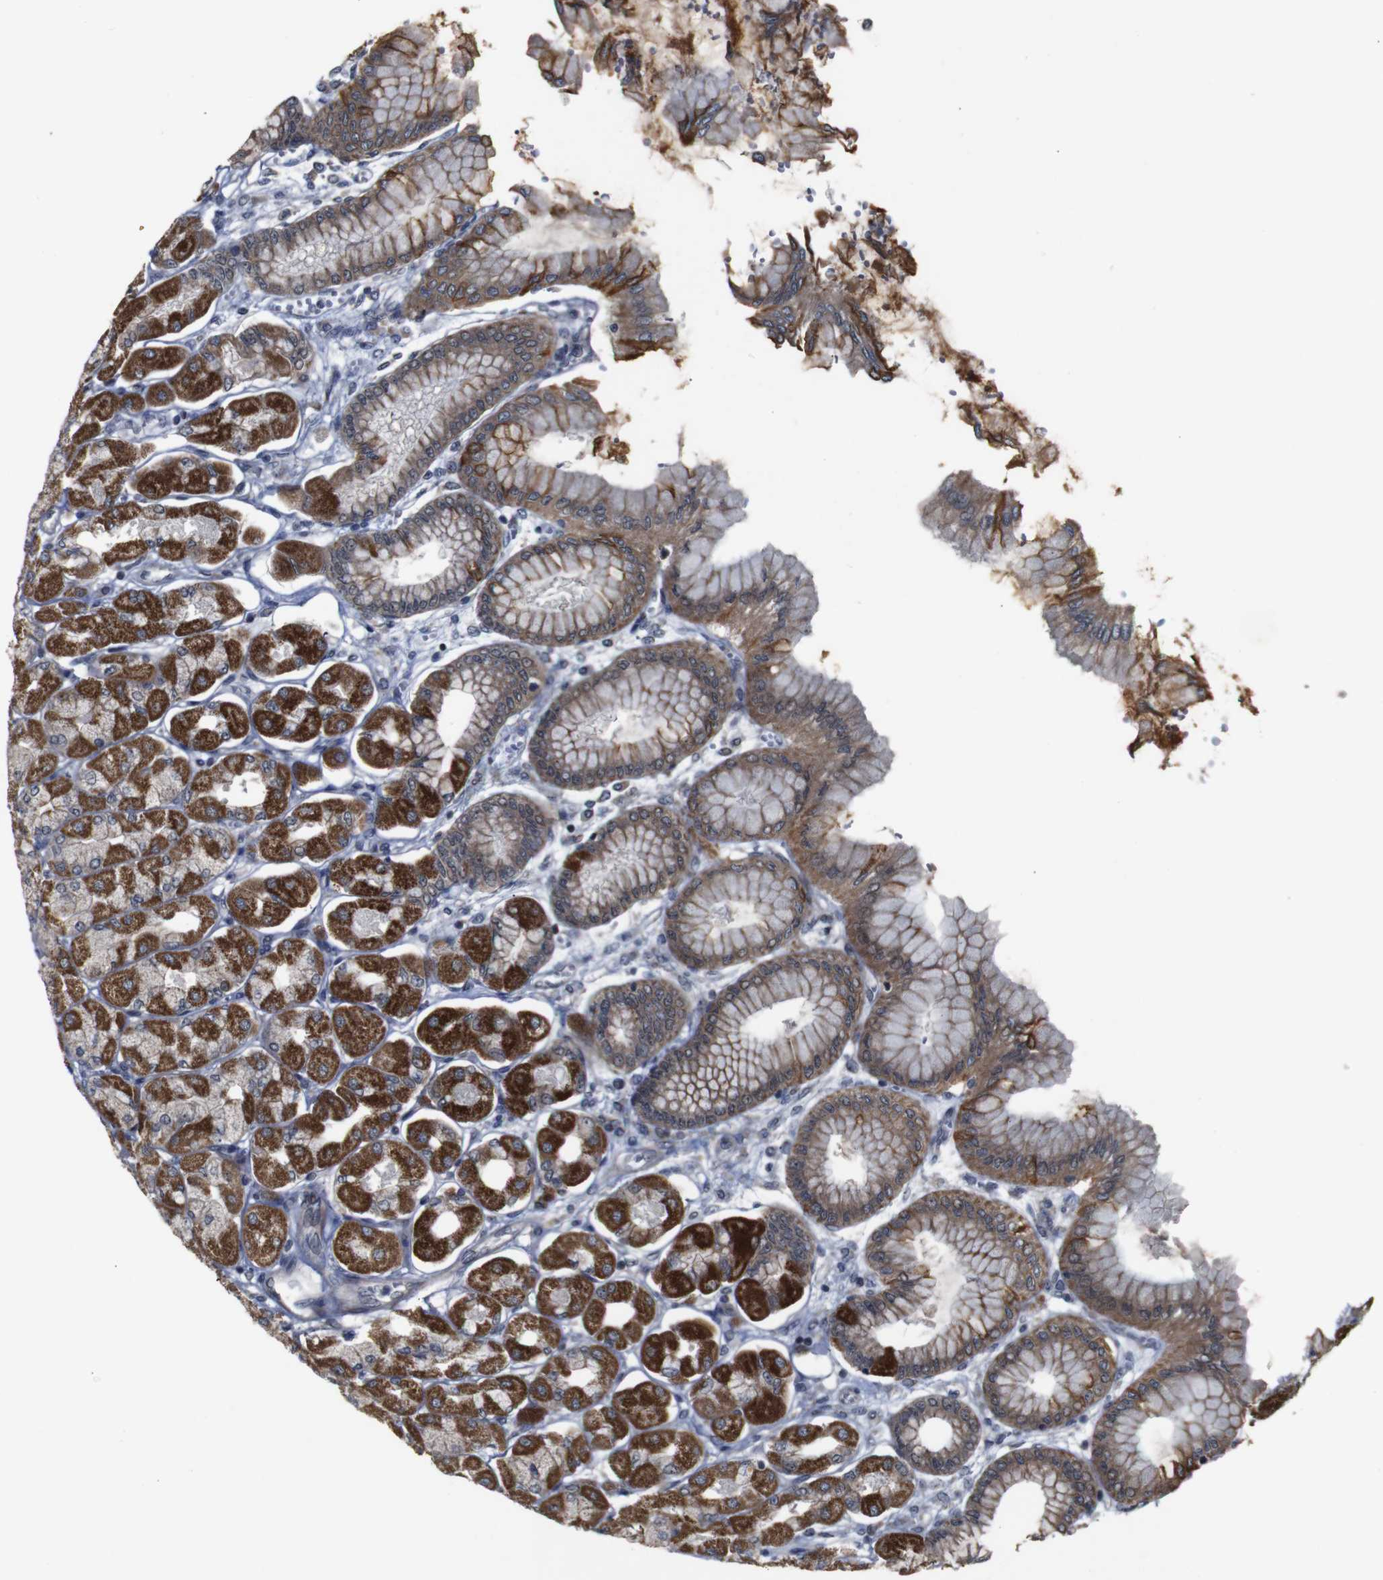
{"staining": {"intensity": "strong", "quantity": ">75%", "location": "cytoplasmic/membranous"}, "tissue": "stomach", "cell_type": "Glandular cells", "image_type": "normal", "snomed": [{"axis": "morphology", "description": "Normal tissue, NOS"}, {"axis": "topography", "description": "Stomach, upper"}], "caption": "Immunohistochemistry of normal stomach displays high levels of strong cytoplasmic/membranous expression in approximately >75% of glandular cells.", "gene": "ATP7B", "patient": {"sex": "female", "age": 56}}